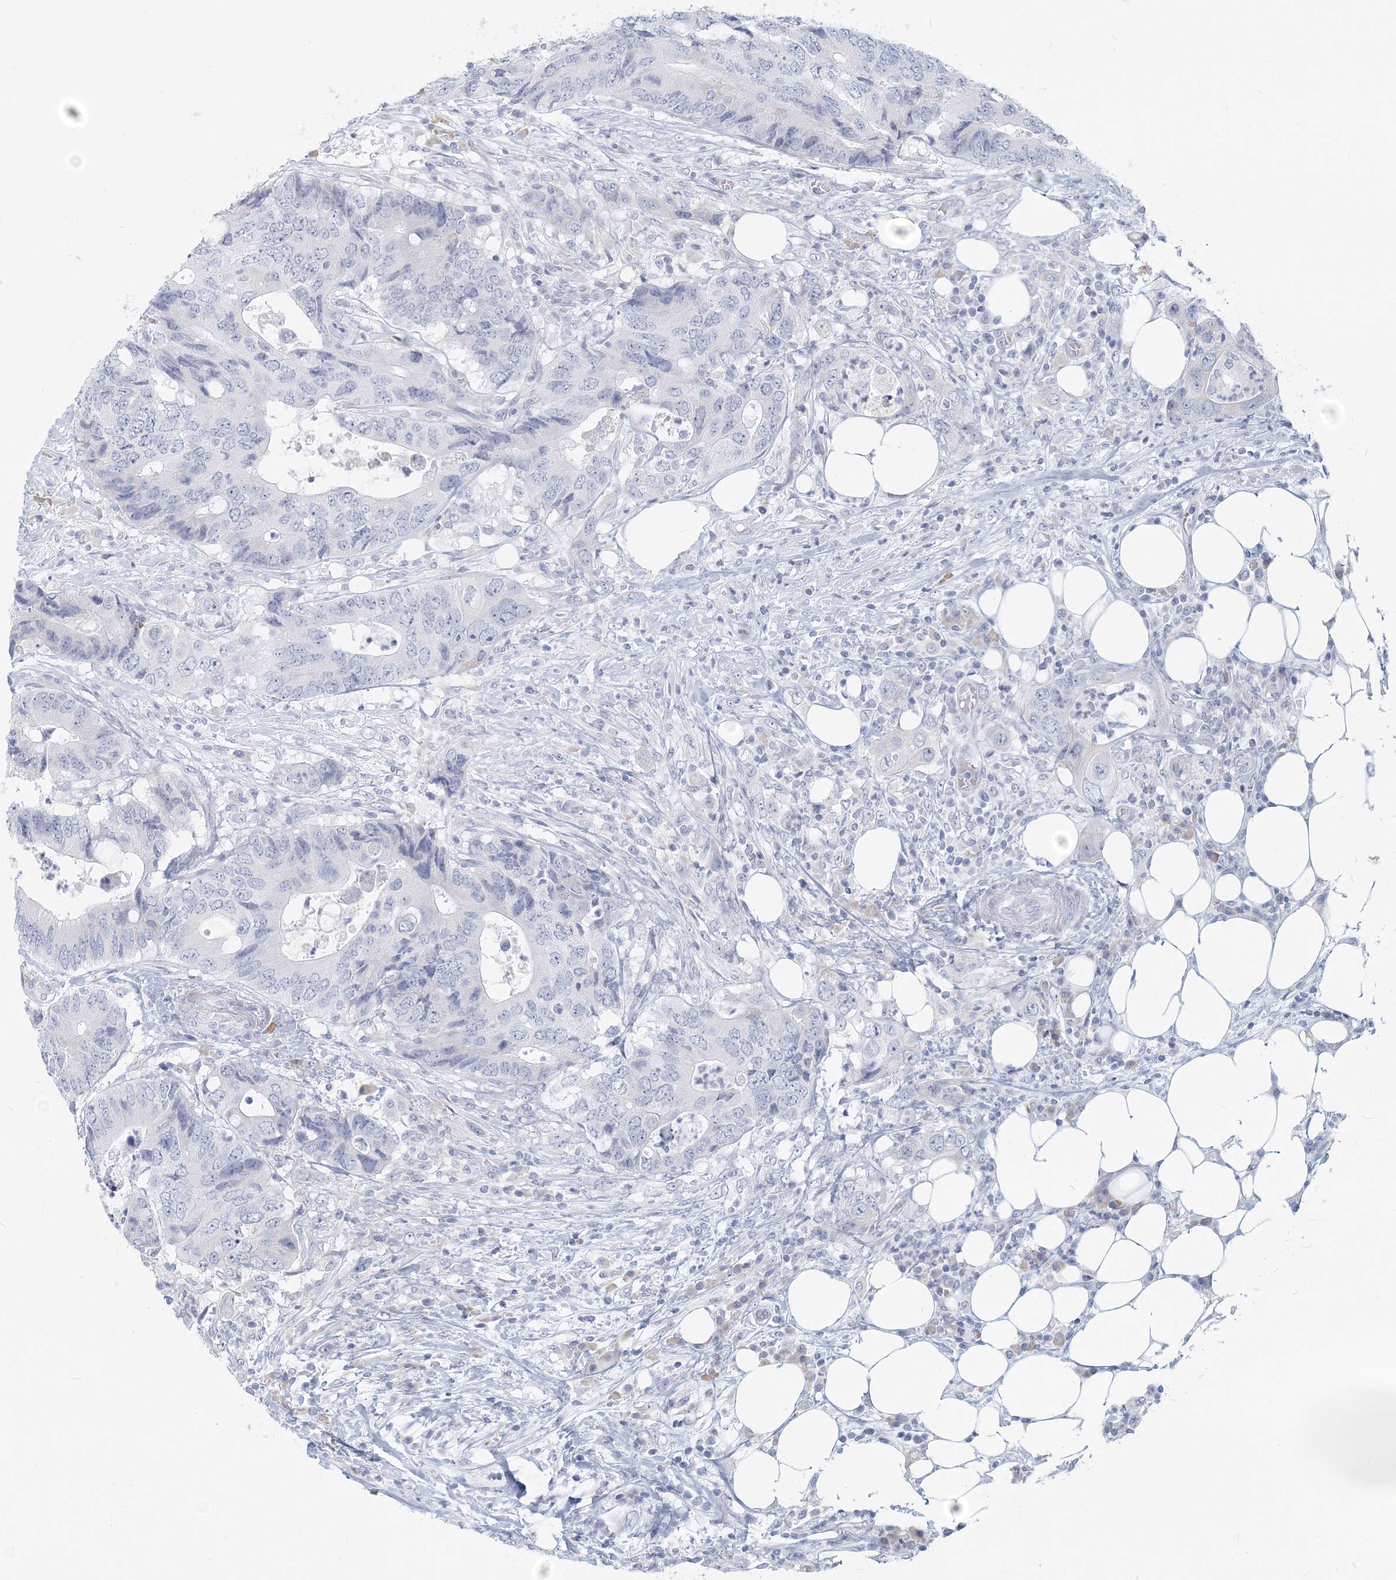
{"staining": {"intensity": "negative", "quantity": "none", "location": "none"}, "tissue": "colorectal cancer", "cell_type": "Tumor cells", "image_type": "cancer", "snomed": [{"axis": "morphology", "description": "Adenocarcinoma, NOS"}, {"axis": "topography", "description": "Colon"}], "caption": "This is an immunohistochemistry micrograph of adenocarcinoma (colorectal). There is no staining in tumor cells.", "gene": "CSN1S1", "patient": {"sex": "male", "age": 71}}